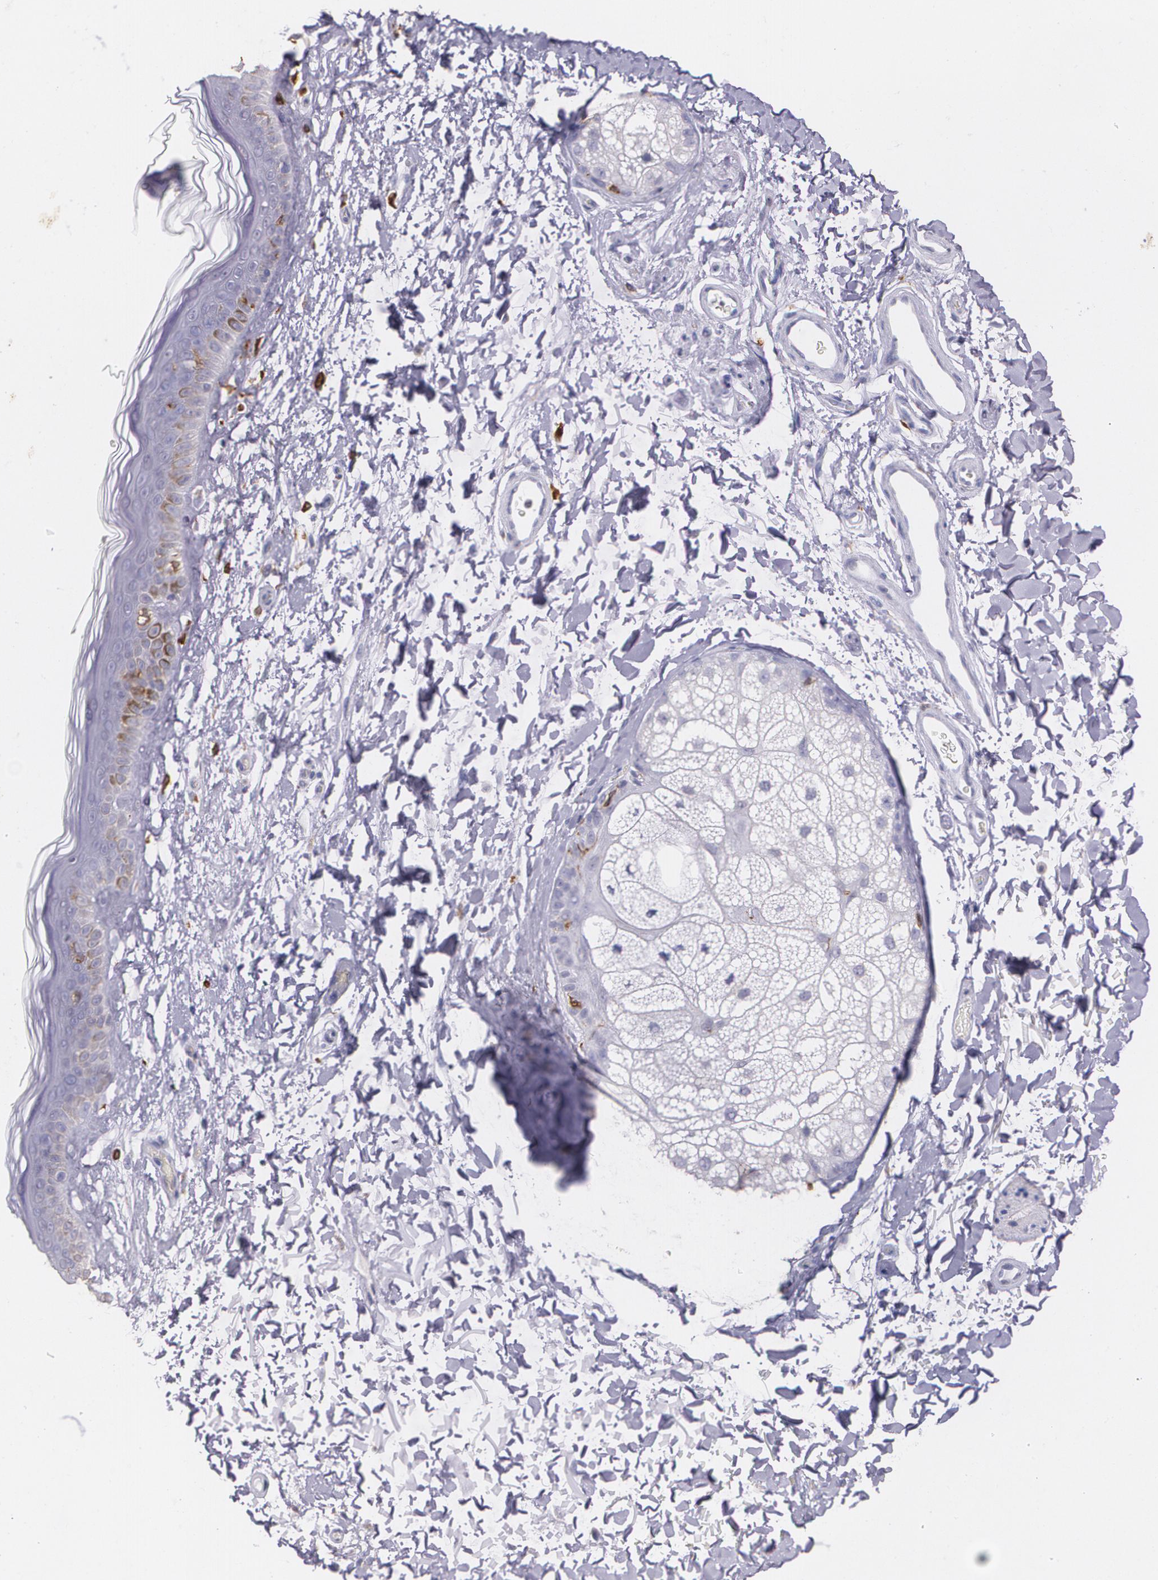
{"staining": {"intensity": "negative", "quantity": "none", "location": "none"}, "tissue": "skin", "cell_type": "Fibroblasts", "image_type": "normal", "snomed": [{"axis": "morphology", "description": "Normal tissue, NOS"}, {"axis": "topography", "description": "Skin"}], "caption": "Photomicrograph shows no significant protein expression in fibroblasts of normal skin. (IHC, brightfield microscopy, high magnification).", "gene": "RTN1", "patient": {"sex": "male", "age": 63}}